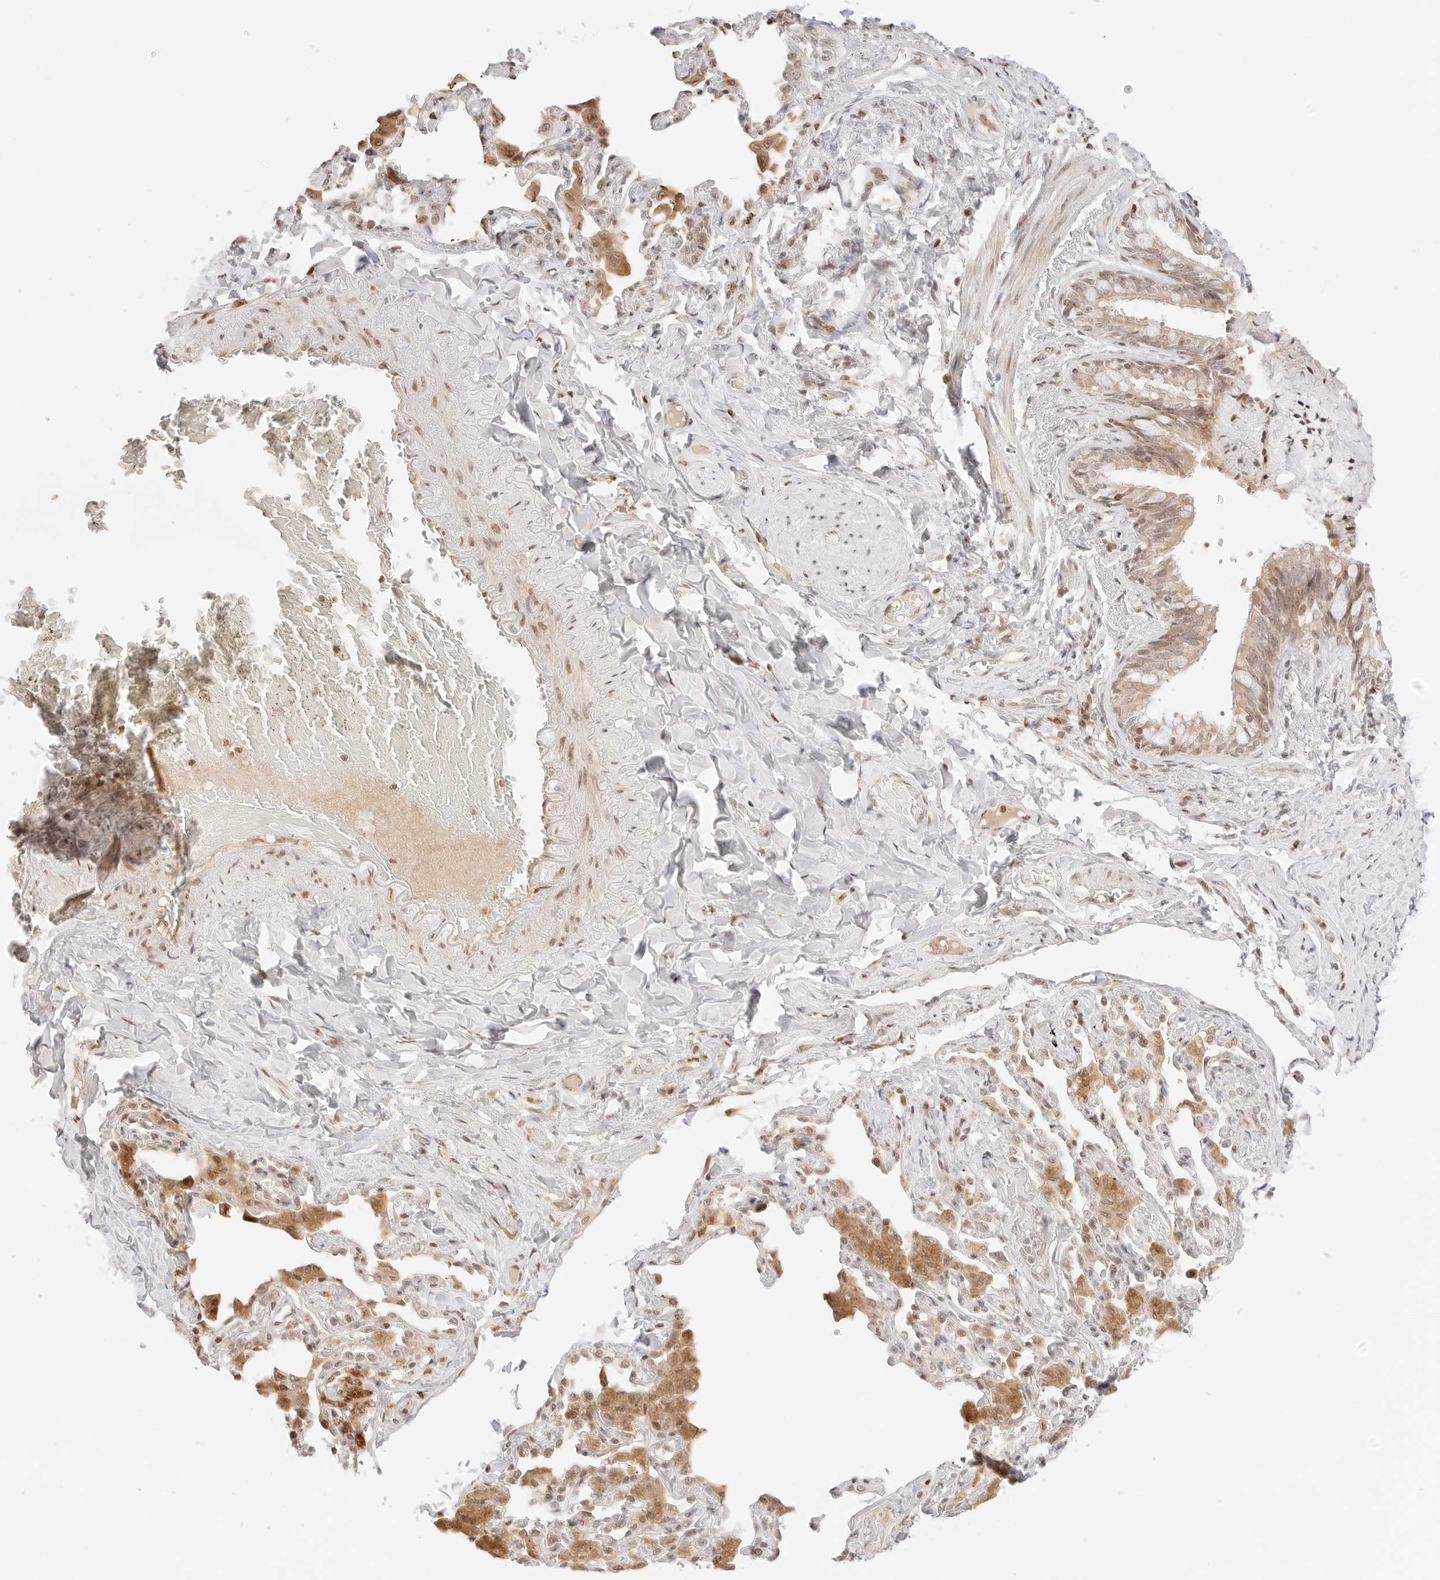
{"staining": {"intensity": "moderate", "quantity": ">75%", "location": "cytoplasmic/membranous,nuclear"}, "tissue": "bronchus", "cell_type": "Respiratory epithelial cells", "image_type": "normal", "snomed": [{"axis": "morphology", "description": "Normal tissue, NOS"}, {"axis": "morphology", "description": "Inflammation, NOS"}, {"axis": "topography", "description": "Bronchus"}, {"axis": "topography", "description": "Lung"}], "caption": "Moderate cytoplasmic/membranous,nuclear expression is identified in approximately >75% of respiratory epithelial cells in normal bronchus. The staining is performed using DAB (3,3'-diaminobenzidine) brown chromogen to label protein expression. The nuclei are counter-stained blue using hematoxylin.", "gene": "RPS6KL1", "patient": {"sex": "female", "age": 46}}